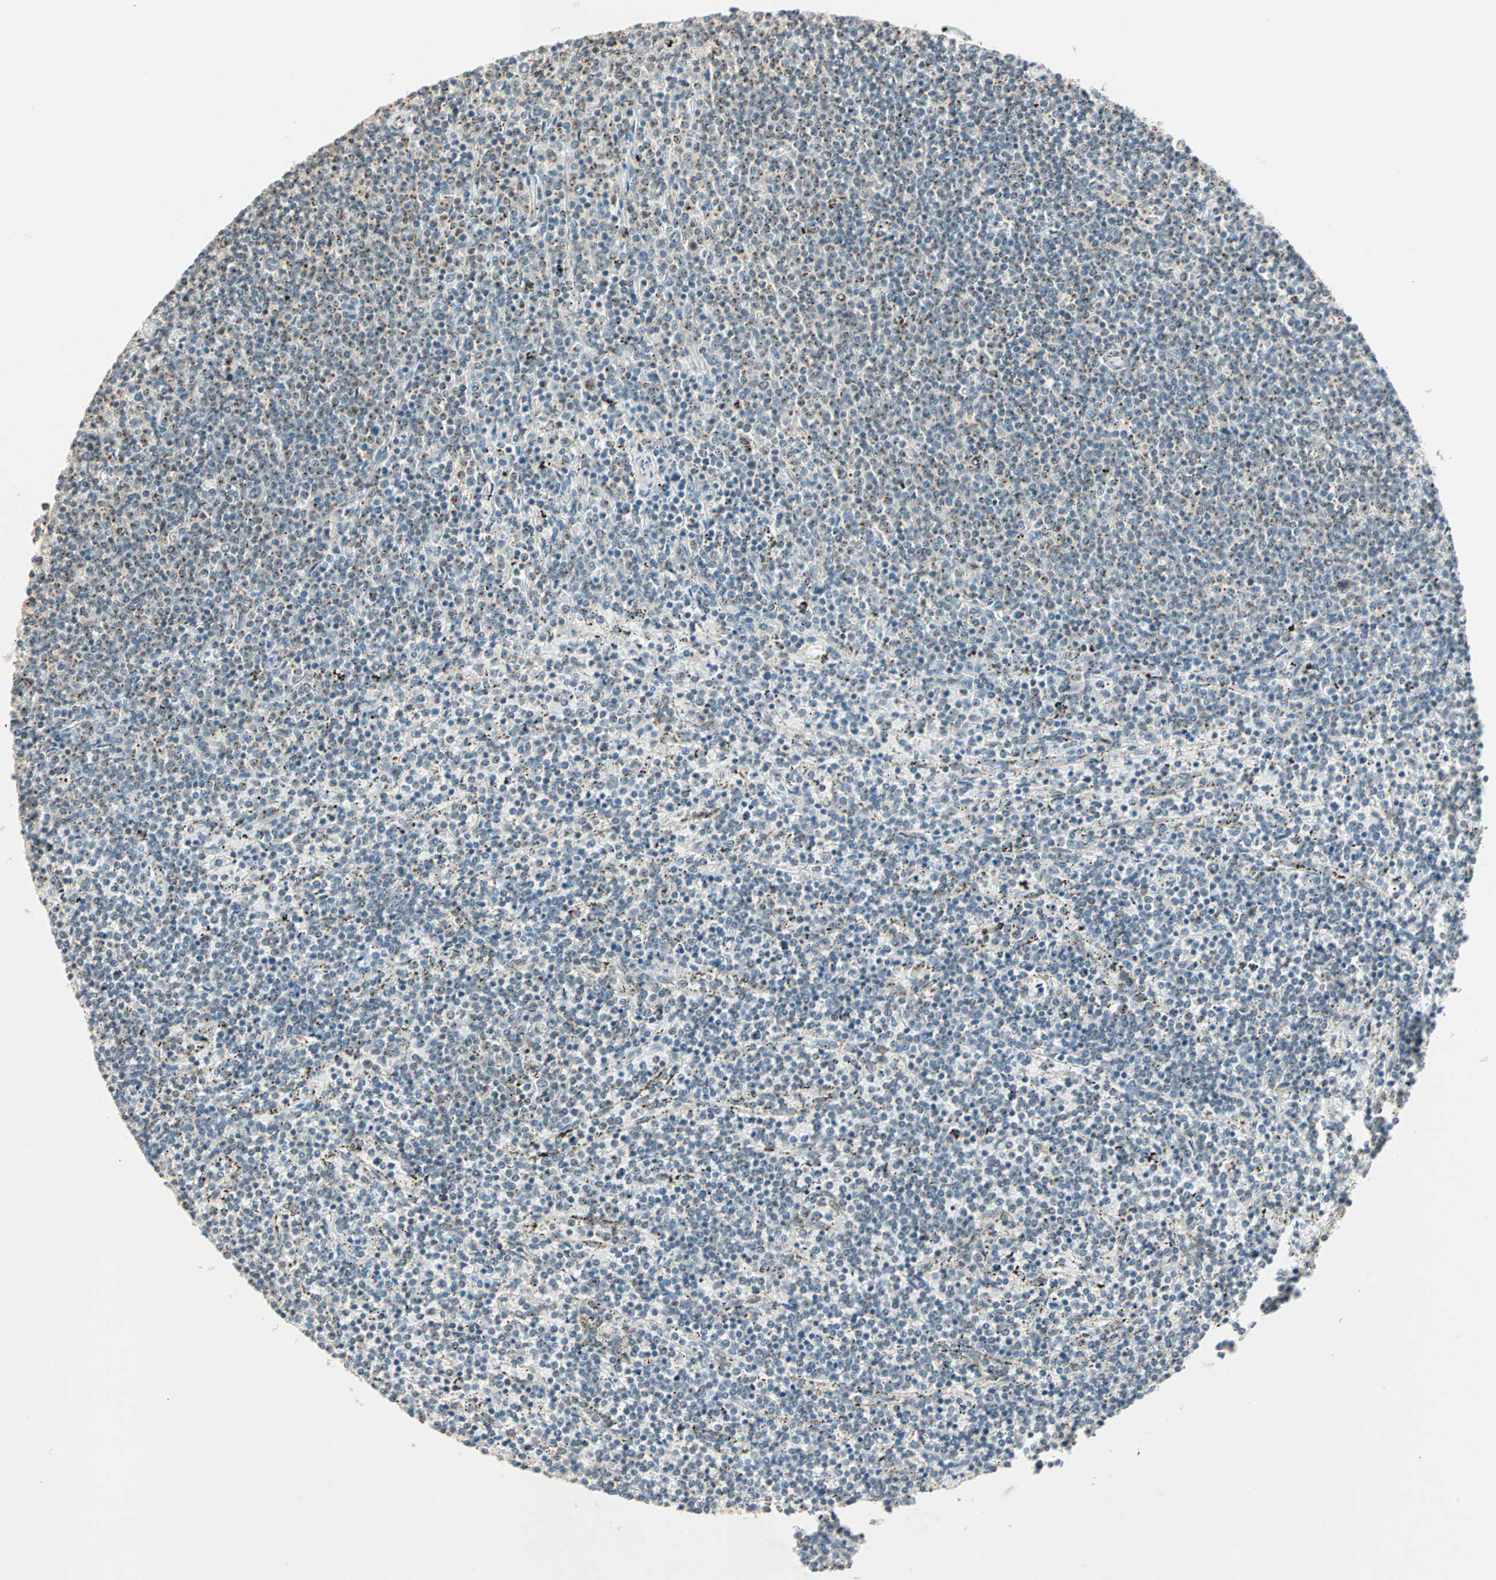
{"staining": {"intensity": "weak", "quantity": "<25%", "location": "cytoplasmic/membranous"}, "tissue": "lymphoma", "cell_type": "Tumor cells", "image_type": "cancer", "snomed": [{"axis": "morphology", "description": "Malignant lymphoma, non-Hodgkin's type, Low grade"}, {"axis": "topography", "description": "Spleen"}], "caption": "Tumor cells show no significant expression in low-grade malignant lymphoma, non-Hodgkin's type. (DAB immunohistochemistry visualized using brightfield microscopy, high magnification).", "gene": "PRDM2", "patient": {"sex": "female", "age": 50}}